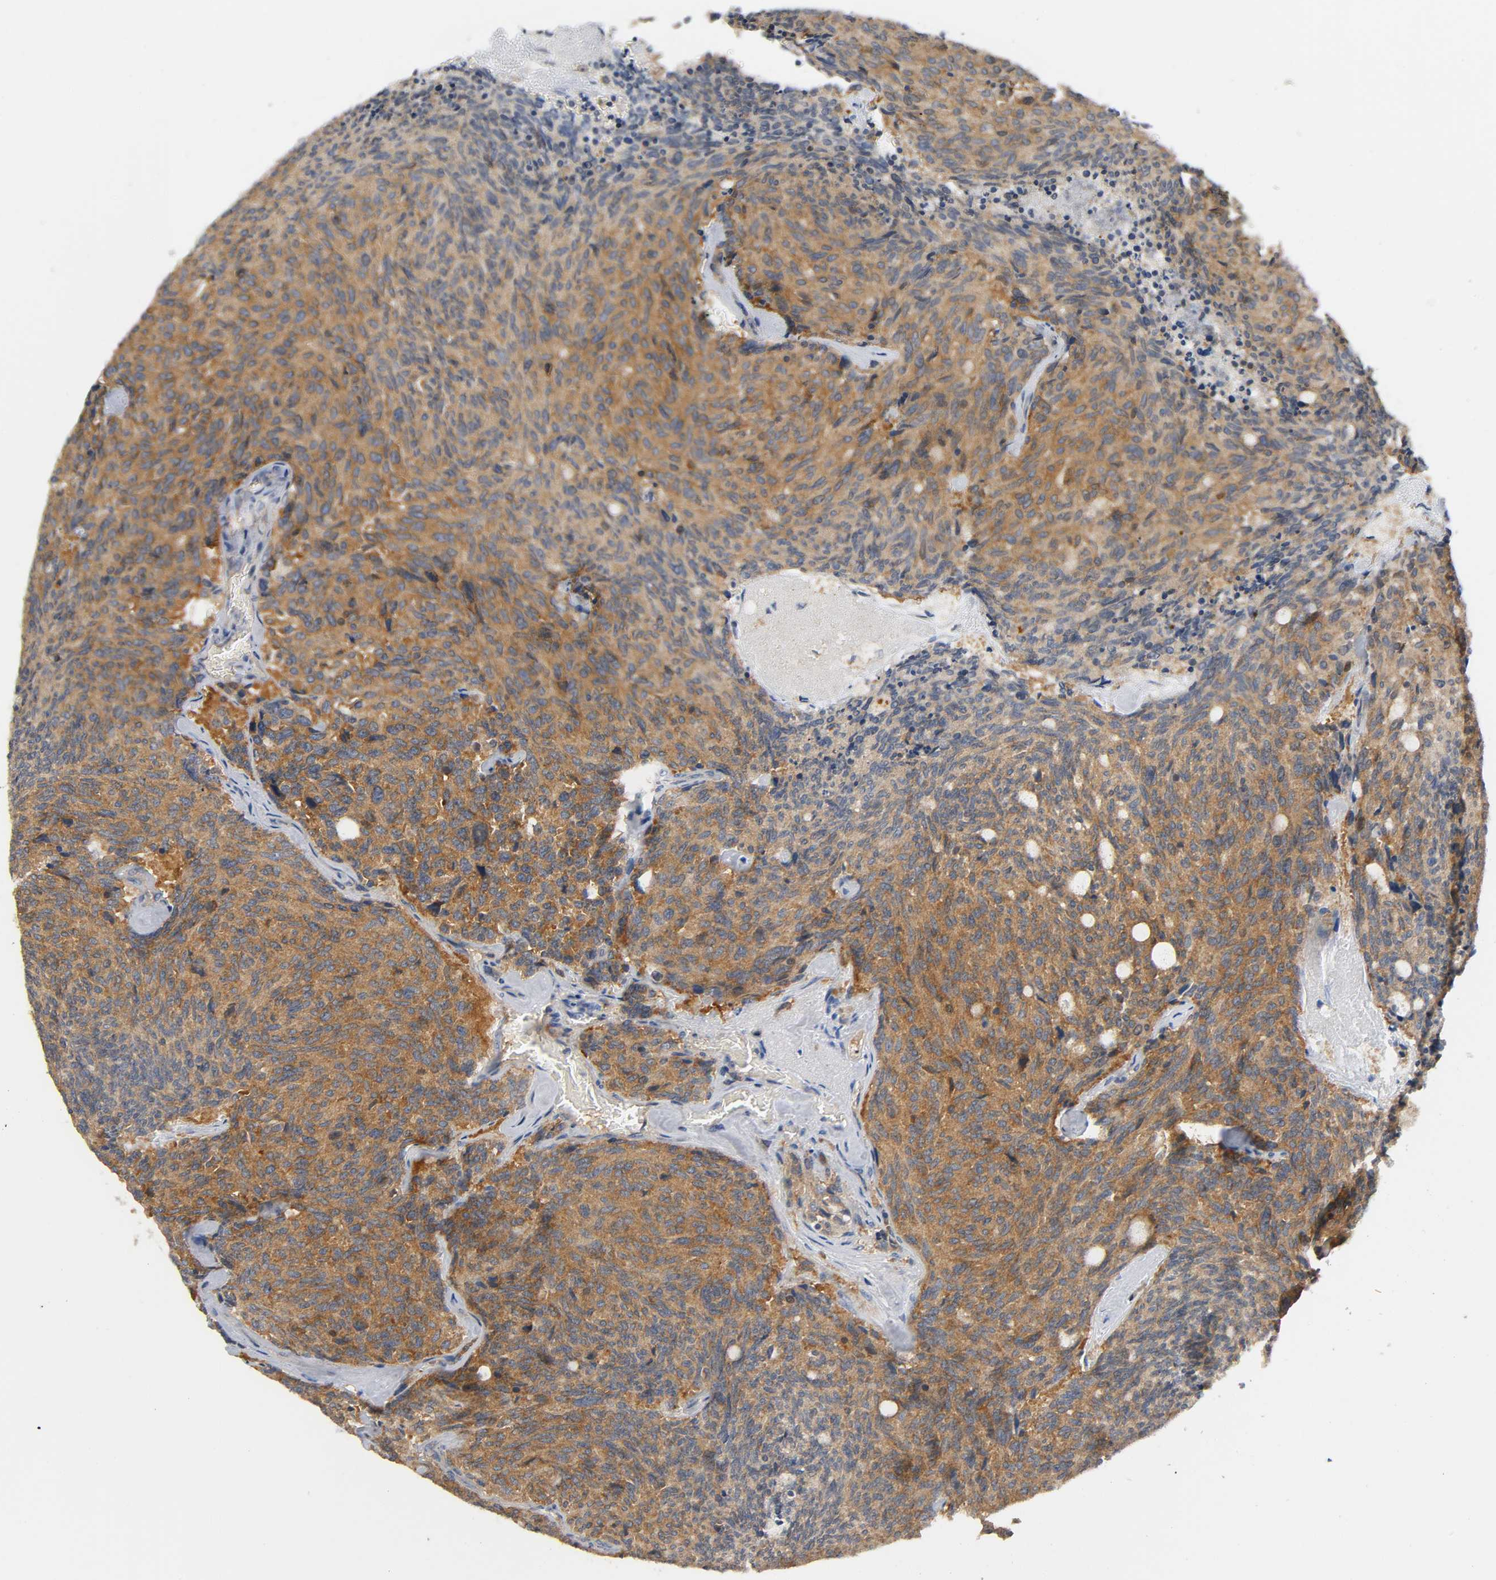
{"staining": {"intensity": "moderate", "quantity": ">75%", "location": "cytoplasmic/membranous"}, "tissue": "carcinoid", "cell_type": "Tumor cells", "image_type": "cancer", "snomed": [{"axis": "morphology", "description": "Carcinoid, malignant, NOS"}, {"axis": "topography", "description": "Pancreas"}], "caption": "IHC histopathology image of human carcinoid (malignant) stained for a protein (brown), which reveals medium levels of moderate cytoplasmic/membranous positivity in approximately >75% of tumor cells.", "gene": "HDAC6", "patient": {"sex": "female", "age": 54}}